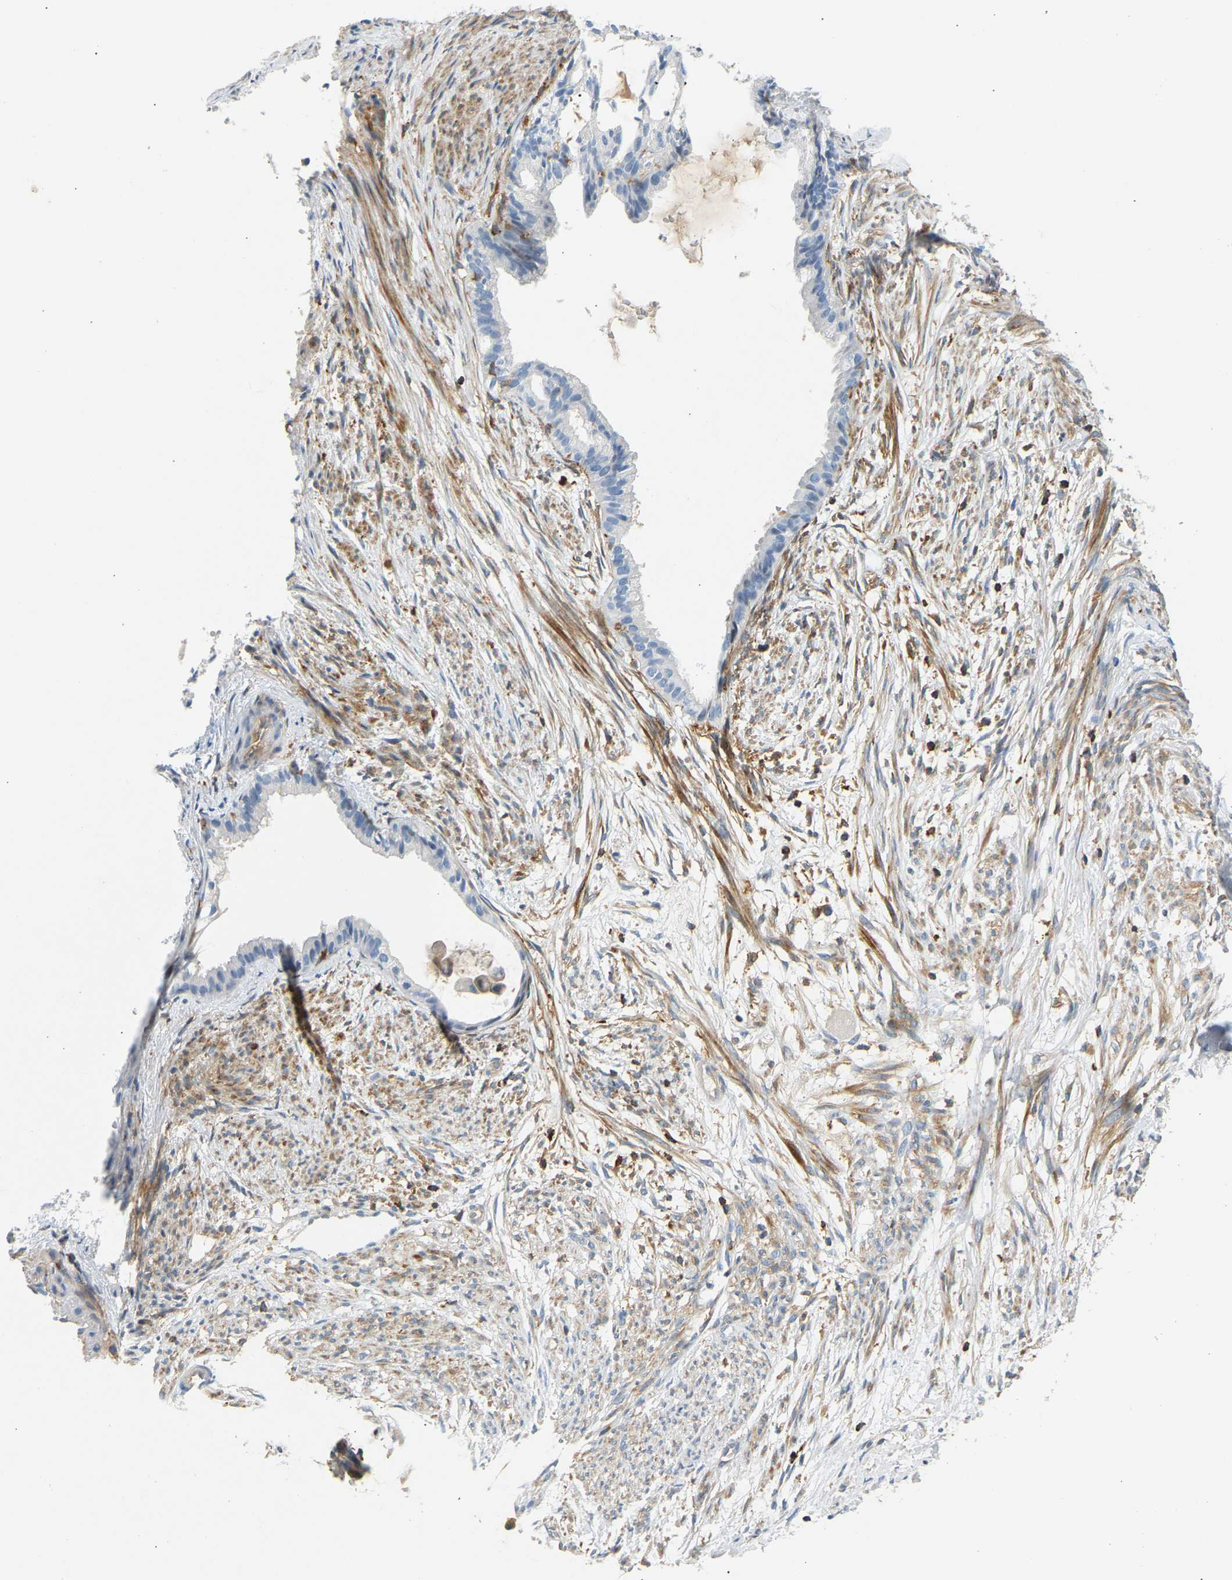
{"staining": {"intensity": "negative", "quantity": "none", "location": "none"}, "tissue": "cervical cancer", "cell_type": "Tumor cells", "image_type": "cancer", "snomed": [{"axis": "morphology", "description": "Normal tissue, NOS"}, {"axis": "morphology", "description": "Adenocarcinoma, NOS"}, {"axis": "topography", "description": "Cervix"}, {"axis": "topography", "description": "Endometrium"}], "caption": "This is a histopathology image of IHC staining of adenocarcinoma (cervical), which shows no expression in tumor cells. (Brightfield microscopy of DAB (3,3'-diaminobenzidine) IHC at high magnification).", "gene": "FNBP1", "patient": {"sex": "female", "age": 86}}